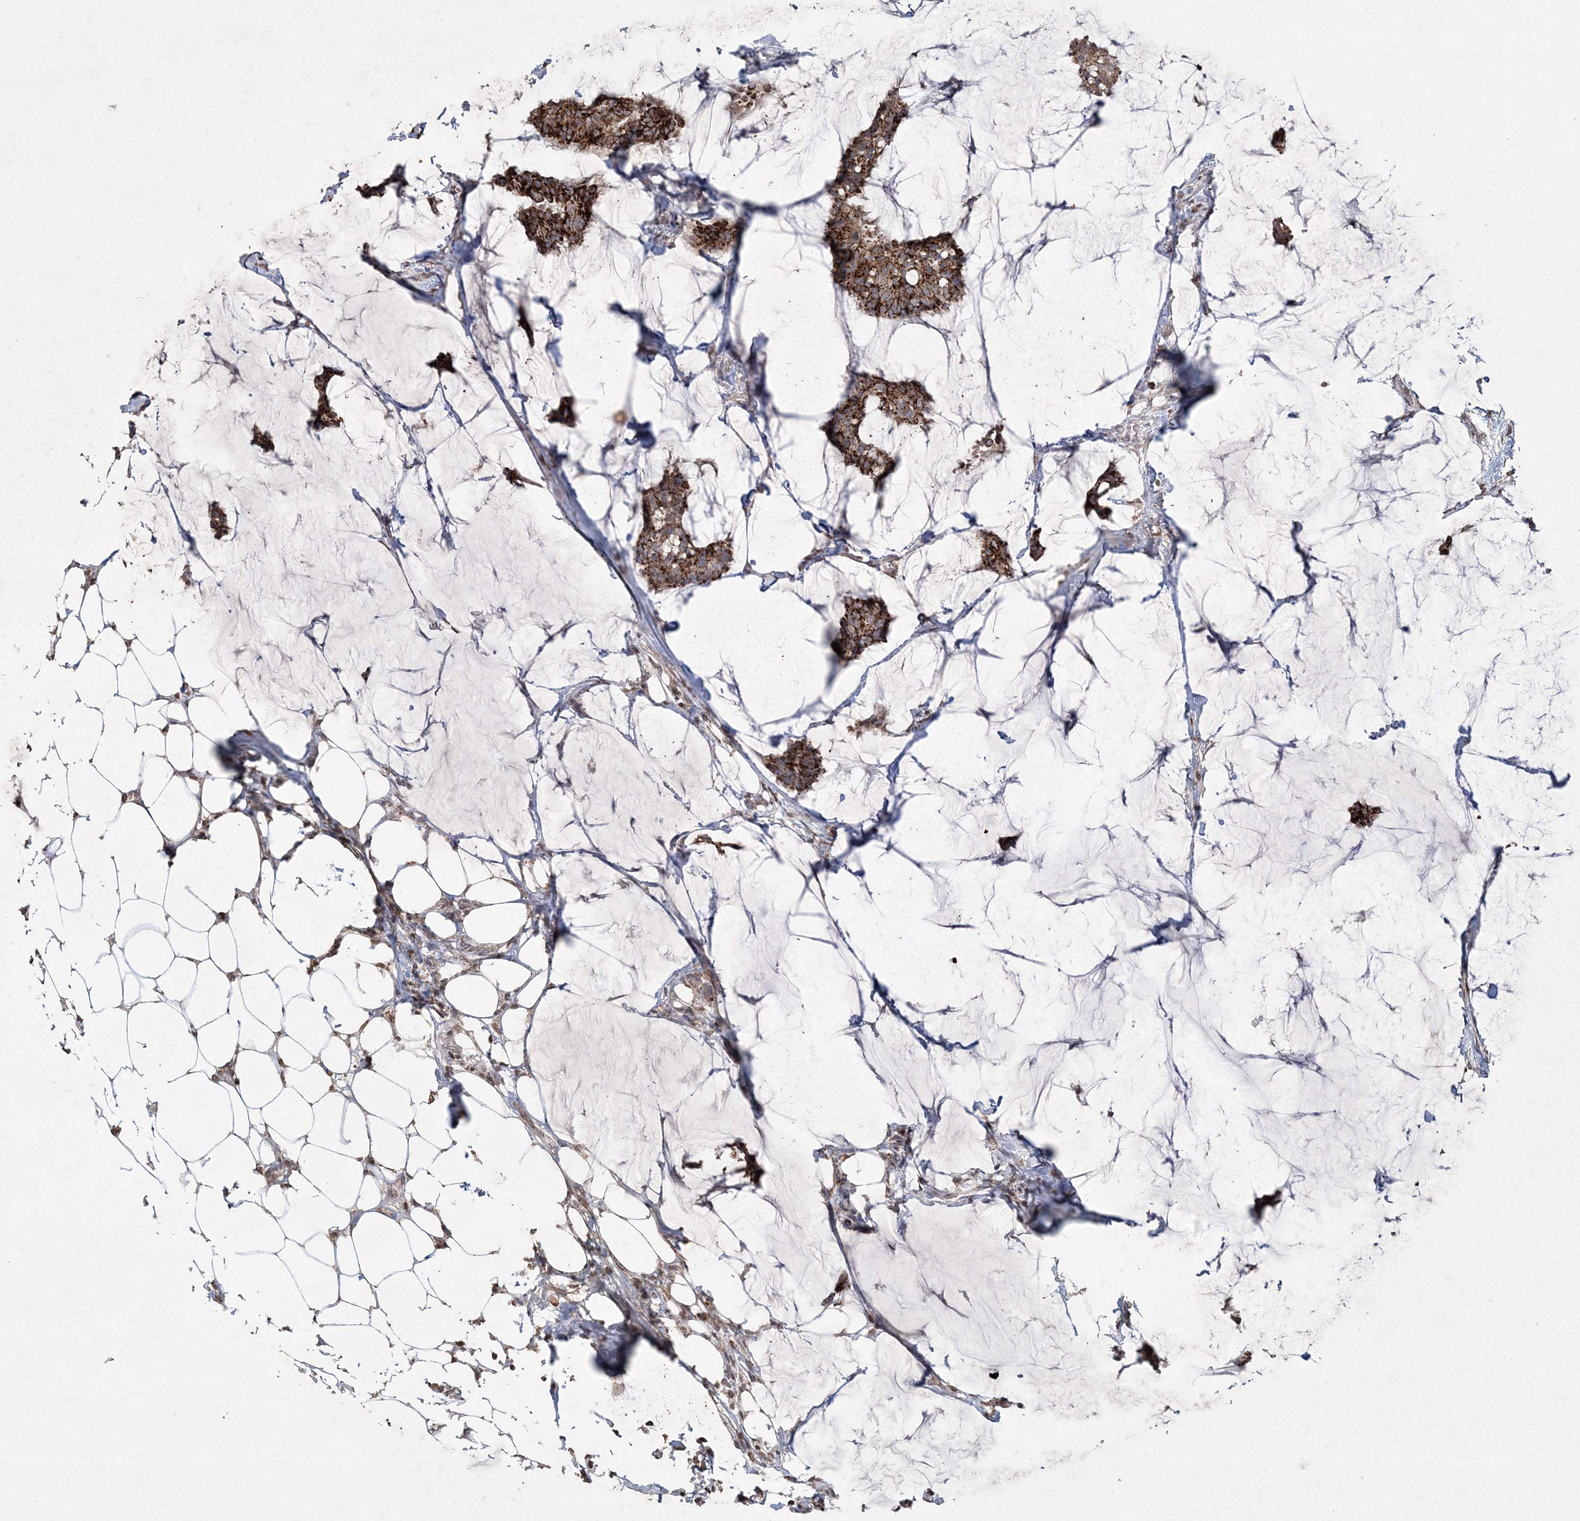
{"staining": {"intensity": "strong", "quantity": ">75%", "location": "cytoplasmic/membranous"}, "tissue": "breast cancer", "cell_type": "Tumor cells", "image_type": "cancer", "snomed": [{"axis": "morphology", "description": "Duct carcinoma"}, {"axis": "topography", "description": "Breast"}], "caption": "About >75% of tumor cells in invasive ductal carcinoma (breast) show strong cytoplasmic/membranous protein staining as visualized by brown immunohistochemical staining.", "gene": "TTC7A", "patient": {"sex": "female", "age": 93}}